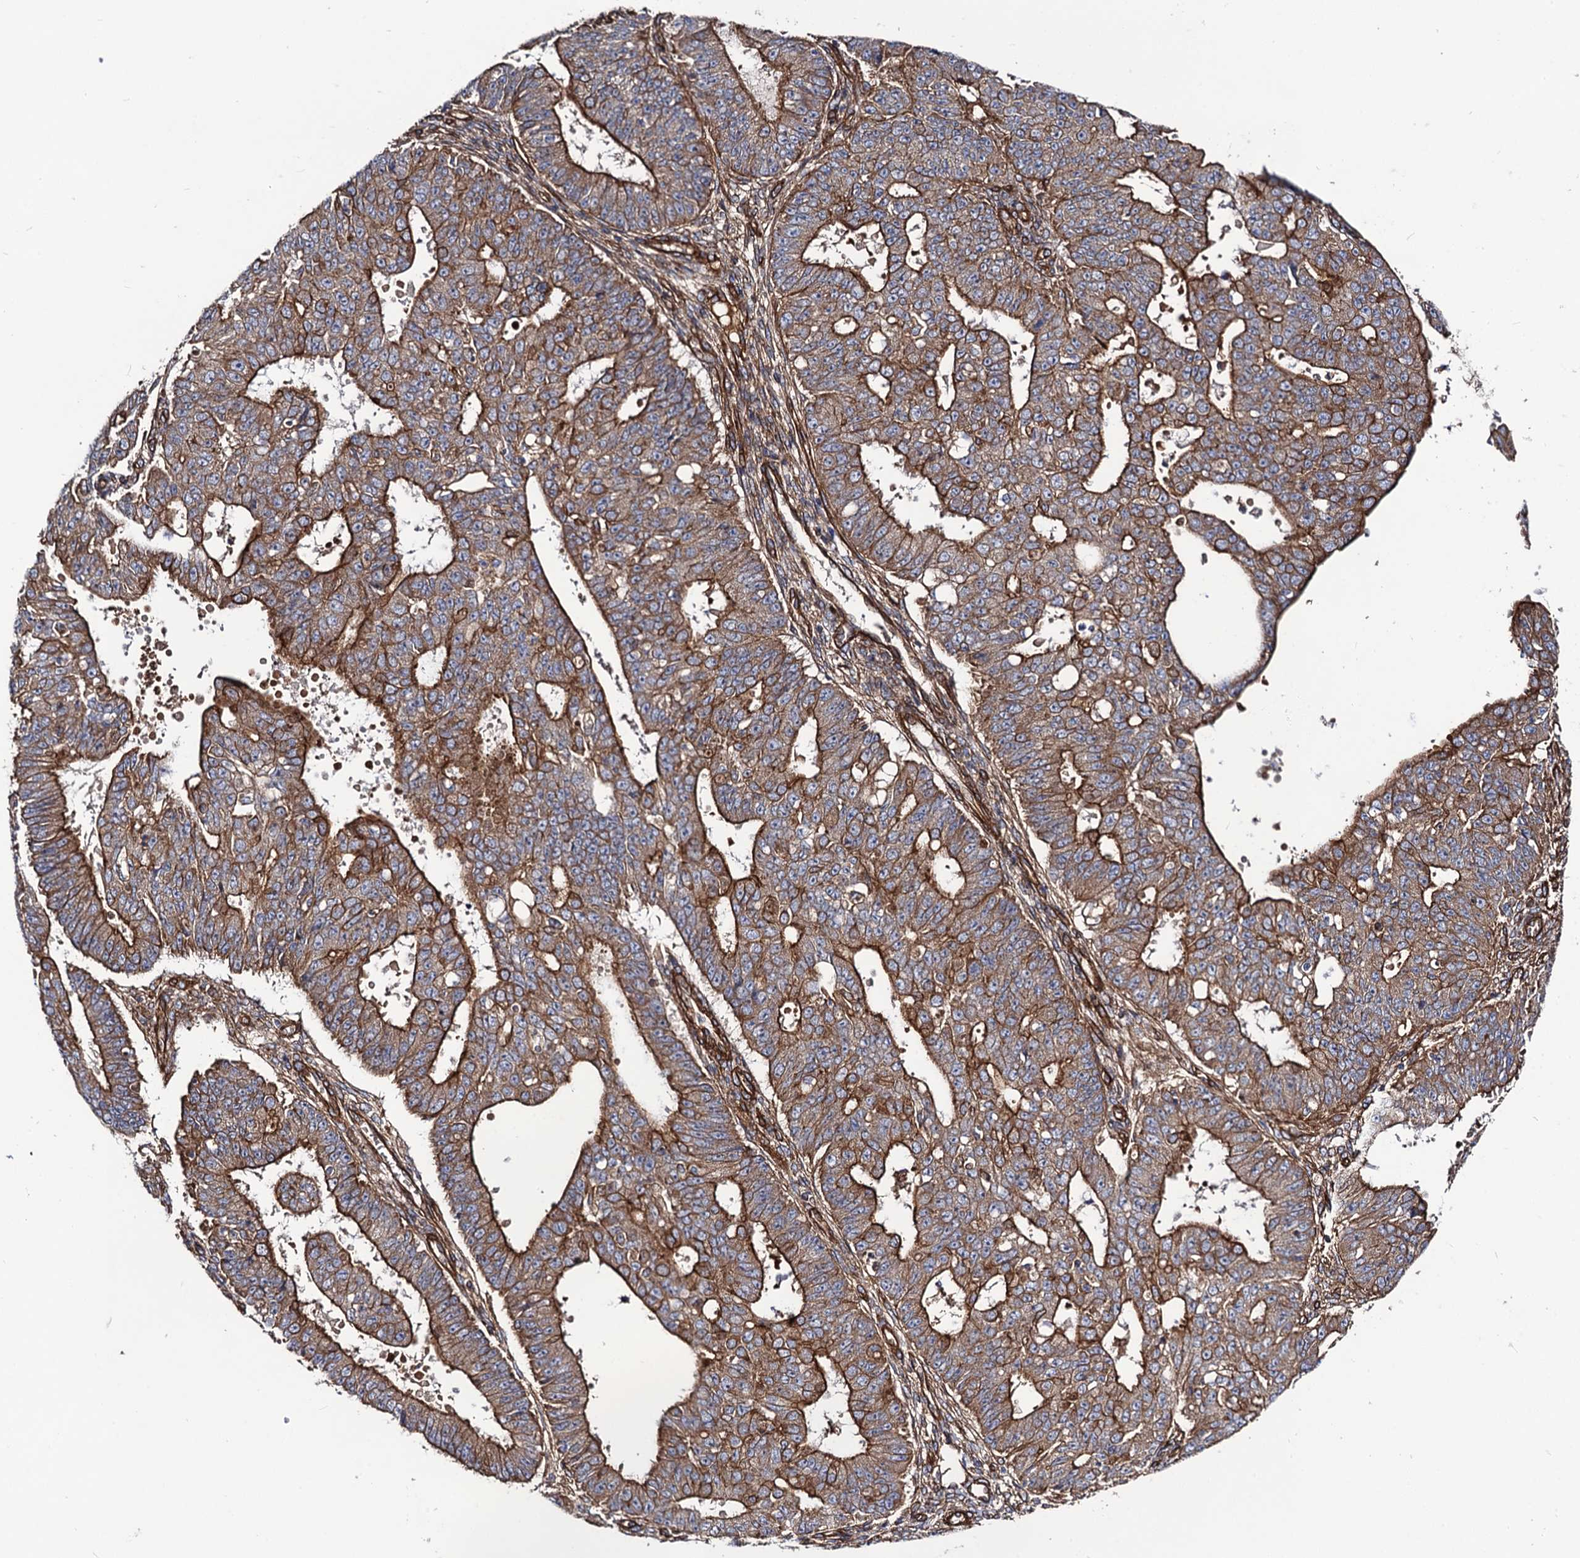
{"staining": {"intensity": "moderate", "quantity": ">75%", "location": "cytoplasmic/membranous"}, "tissue": "ovarian cancer", "cell_type": "Tumor cells", "image_type": "cancer", "snomed": [{"axis": "morphology", "description": "Carcinoma, endometroid"}, {"axis": "topography", "description": "Appendix"}, {"axis": "topography", "description": "Ovary"}], "caption": "A brown stain shows moderate cytoplasmic/membranous positivity of a protein in human endometroid carcinoma (ovarian) tumor cells.", "gene": "CIP2A", "patient": {"sex": "female", "age": 42}}